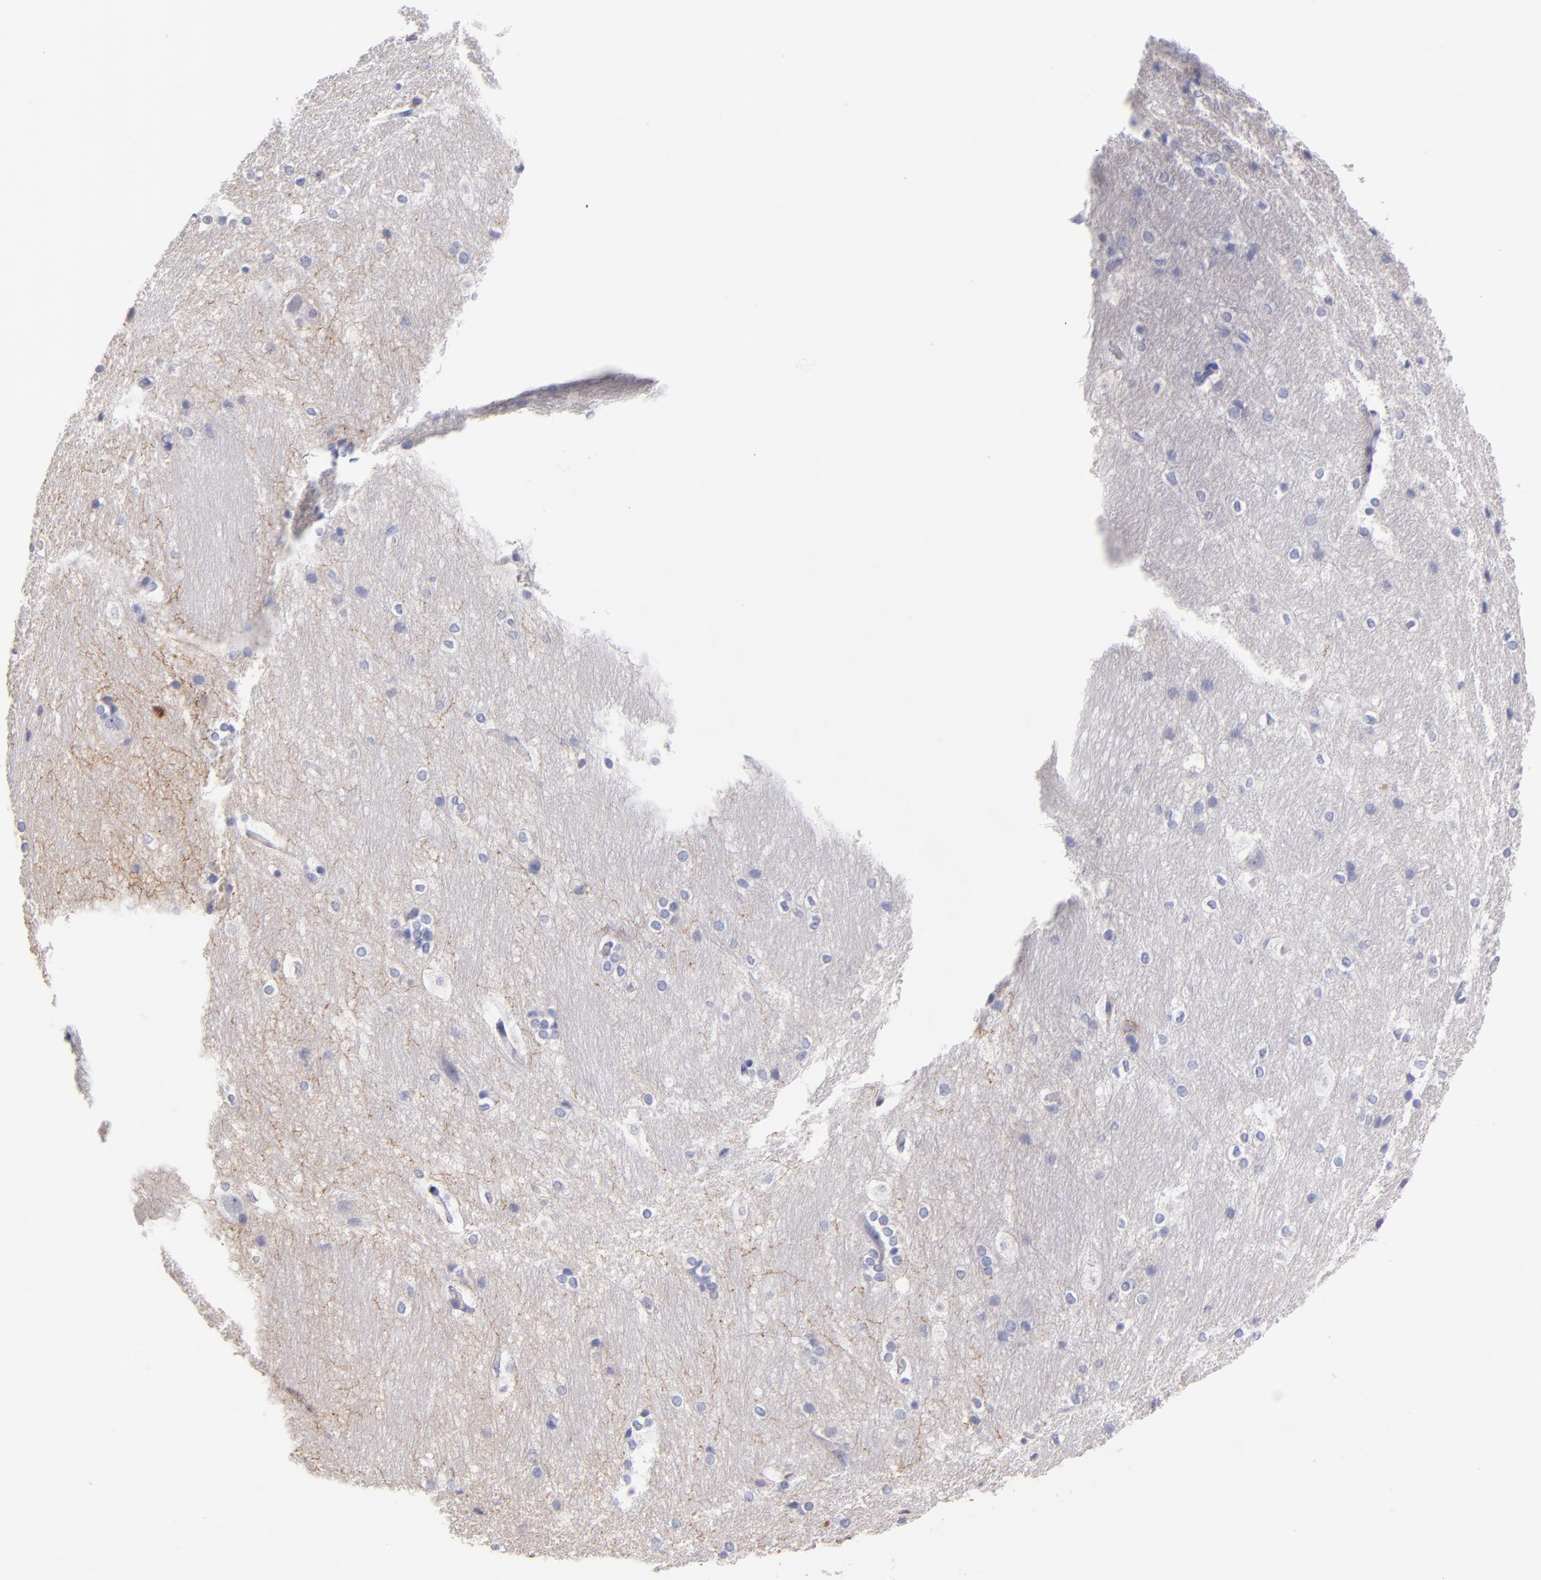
{"staining": {"intensity": "negative", "quantity": "none", "location": "none"}, "tissue": "hippocampus", "cell_type": "Glial cells", "image_type": "normal", "snomed": [{"axis": "morphology", "description": "Normal tissue, NOS"}, {"axis": "topography", "description": "Hippocampus"}], "caption": "Protein analysis of unremarkable hippocampus shows no significant positivity in glial cells. Brightfield microscopy of immunohistochemistry (IHC) stained with DAB (brown) and hematoxylin (blue), captured at high magnification.", "gene": "KIT", "patient": {"sex": "female", "age": 19}}